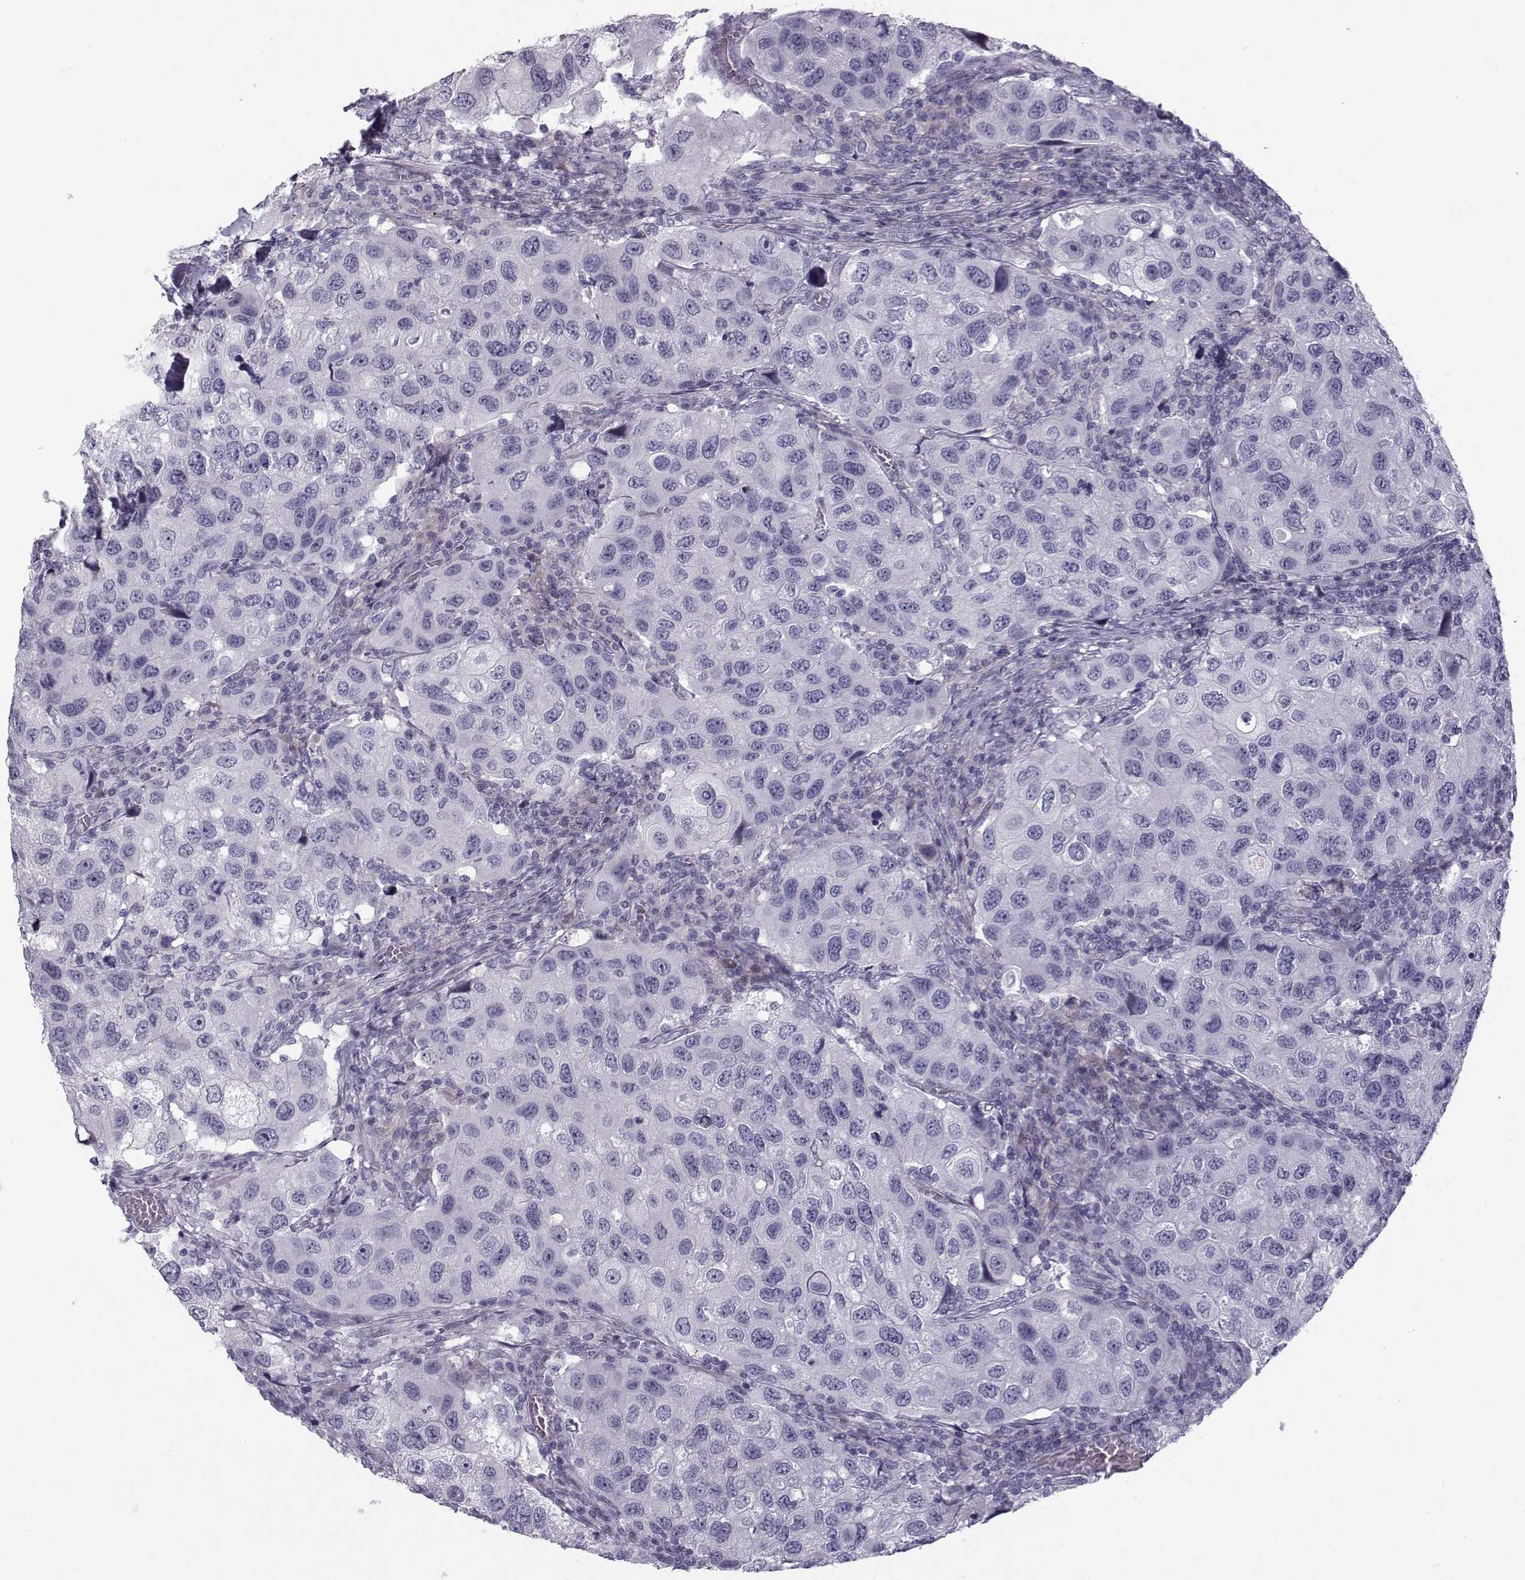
{"staining": {"intensity": "negative", "quantity": "none", "location": "none"}, "tissue": "urothelial cancer", "cell_type": "Tumor cells", "image_type": "cancer", "snomed": [{"axis": "morphology", "description": "Urothelial carcinoma, High grade"}, {"axis": "topography", "description": "Urinary bladder"}], "caption": "DAB (3,3'-diaminobenzidine) immunohistochemical staining of urothelial carcinoma (high-grade) exhibits no significant positivity in tumor cells. Nuclei are stained in blue.", "gene": "DMRT3", "patient": {"sex": "male", "age": 79}}